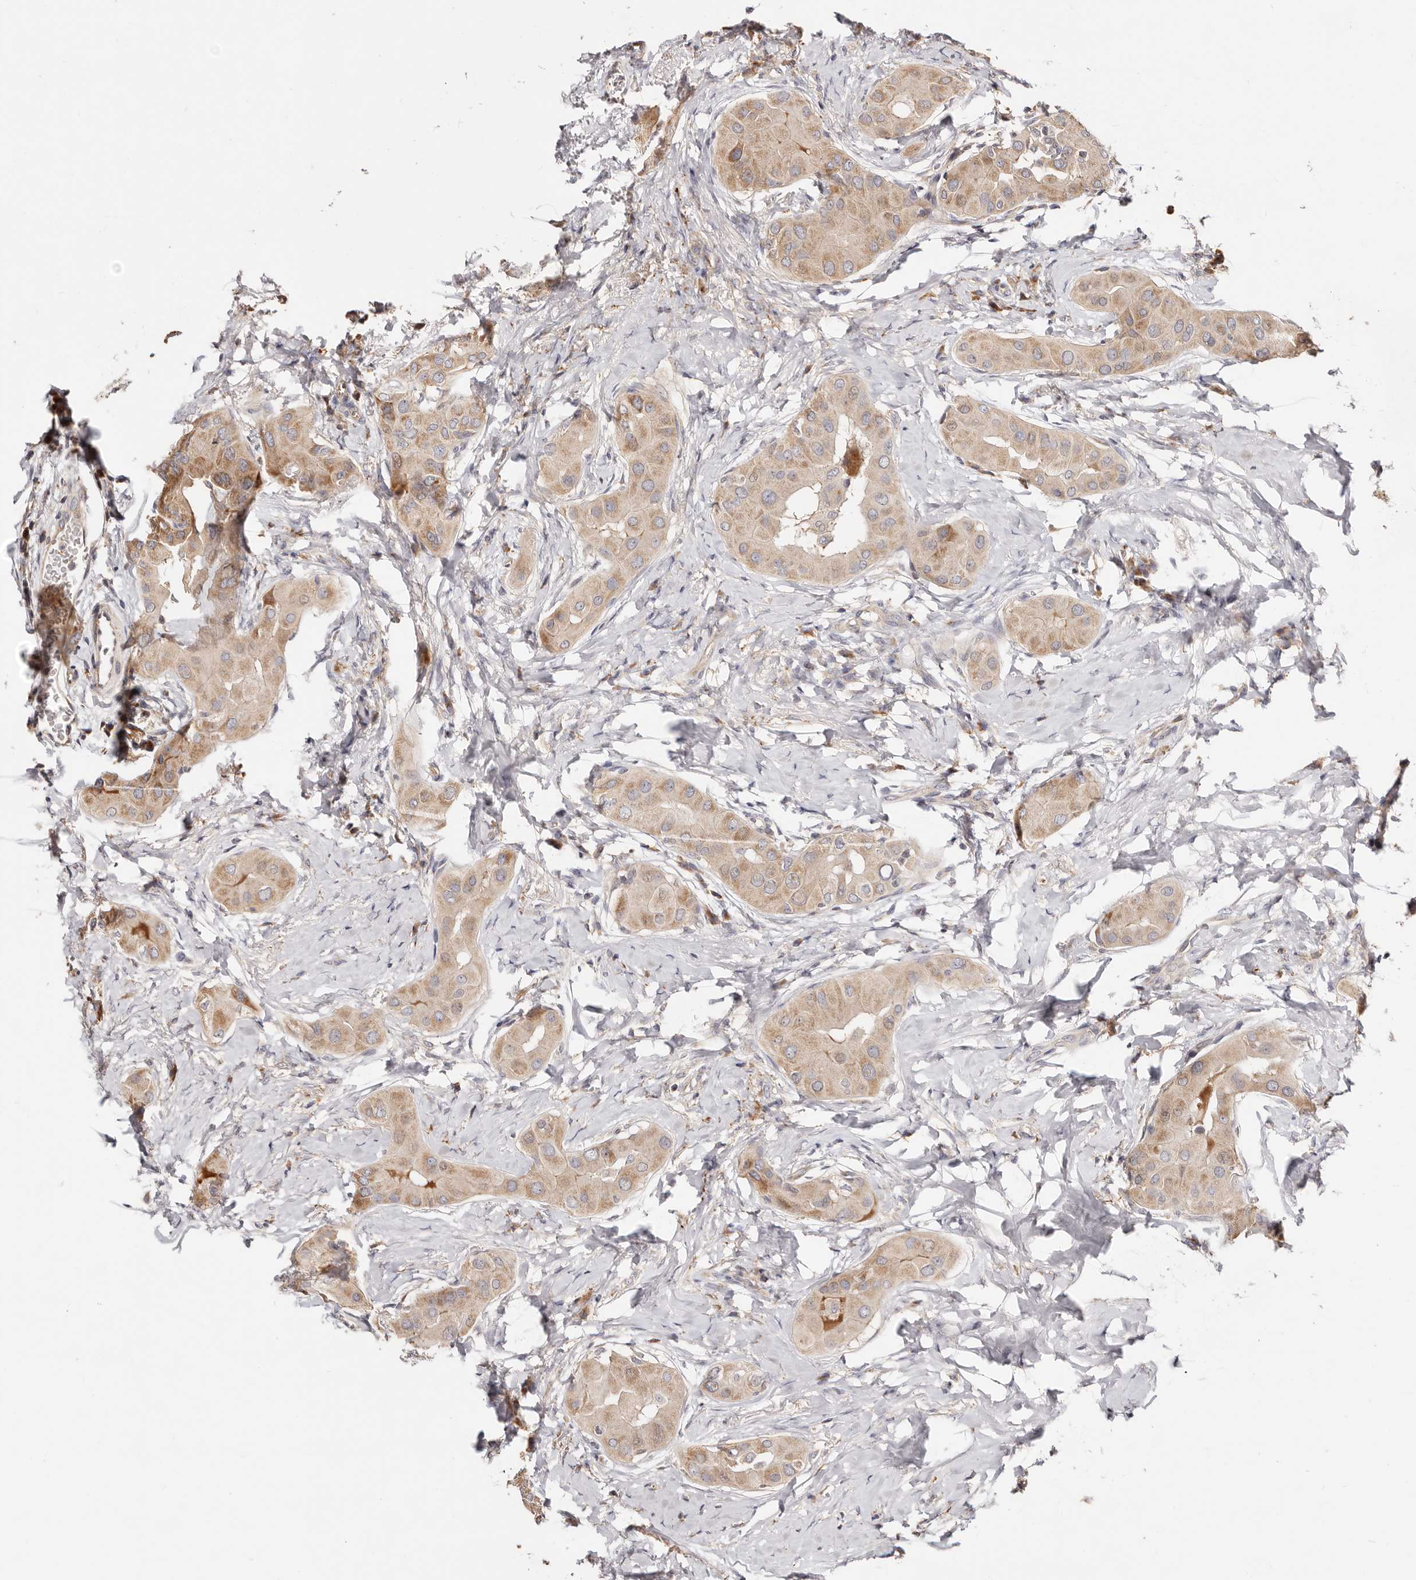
{"staining": {"intensity": "moderate", "quantity": ">75%", "location": "cytoplasmic/membranous"}, "tissue": "thyroid cancer", "cell_type": "Tumor cells", "image_type": "cancer", "snomed": [{"axis": "morphology", "description": "Papillary adenocarcinoma, NOS"}, {"axis": "topography", "description": "Thyroid gland"}], "caption": "A brown stain labels moderate cytoplasmic/membranous staining of a protein in human thyroid cancer tumor cells.", "gene": "USP33", "patient": {"sex": "male", "age": 33}}